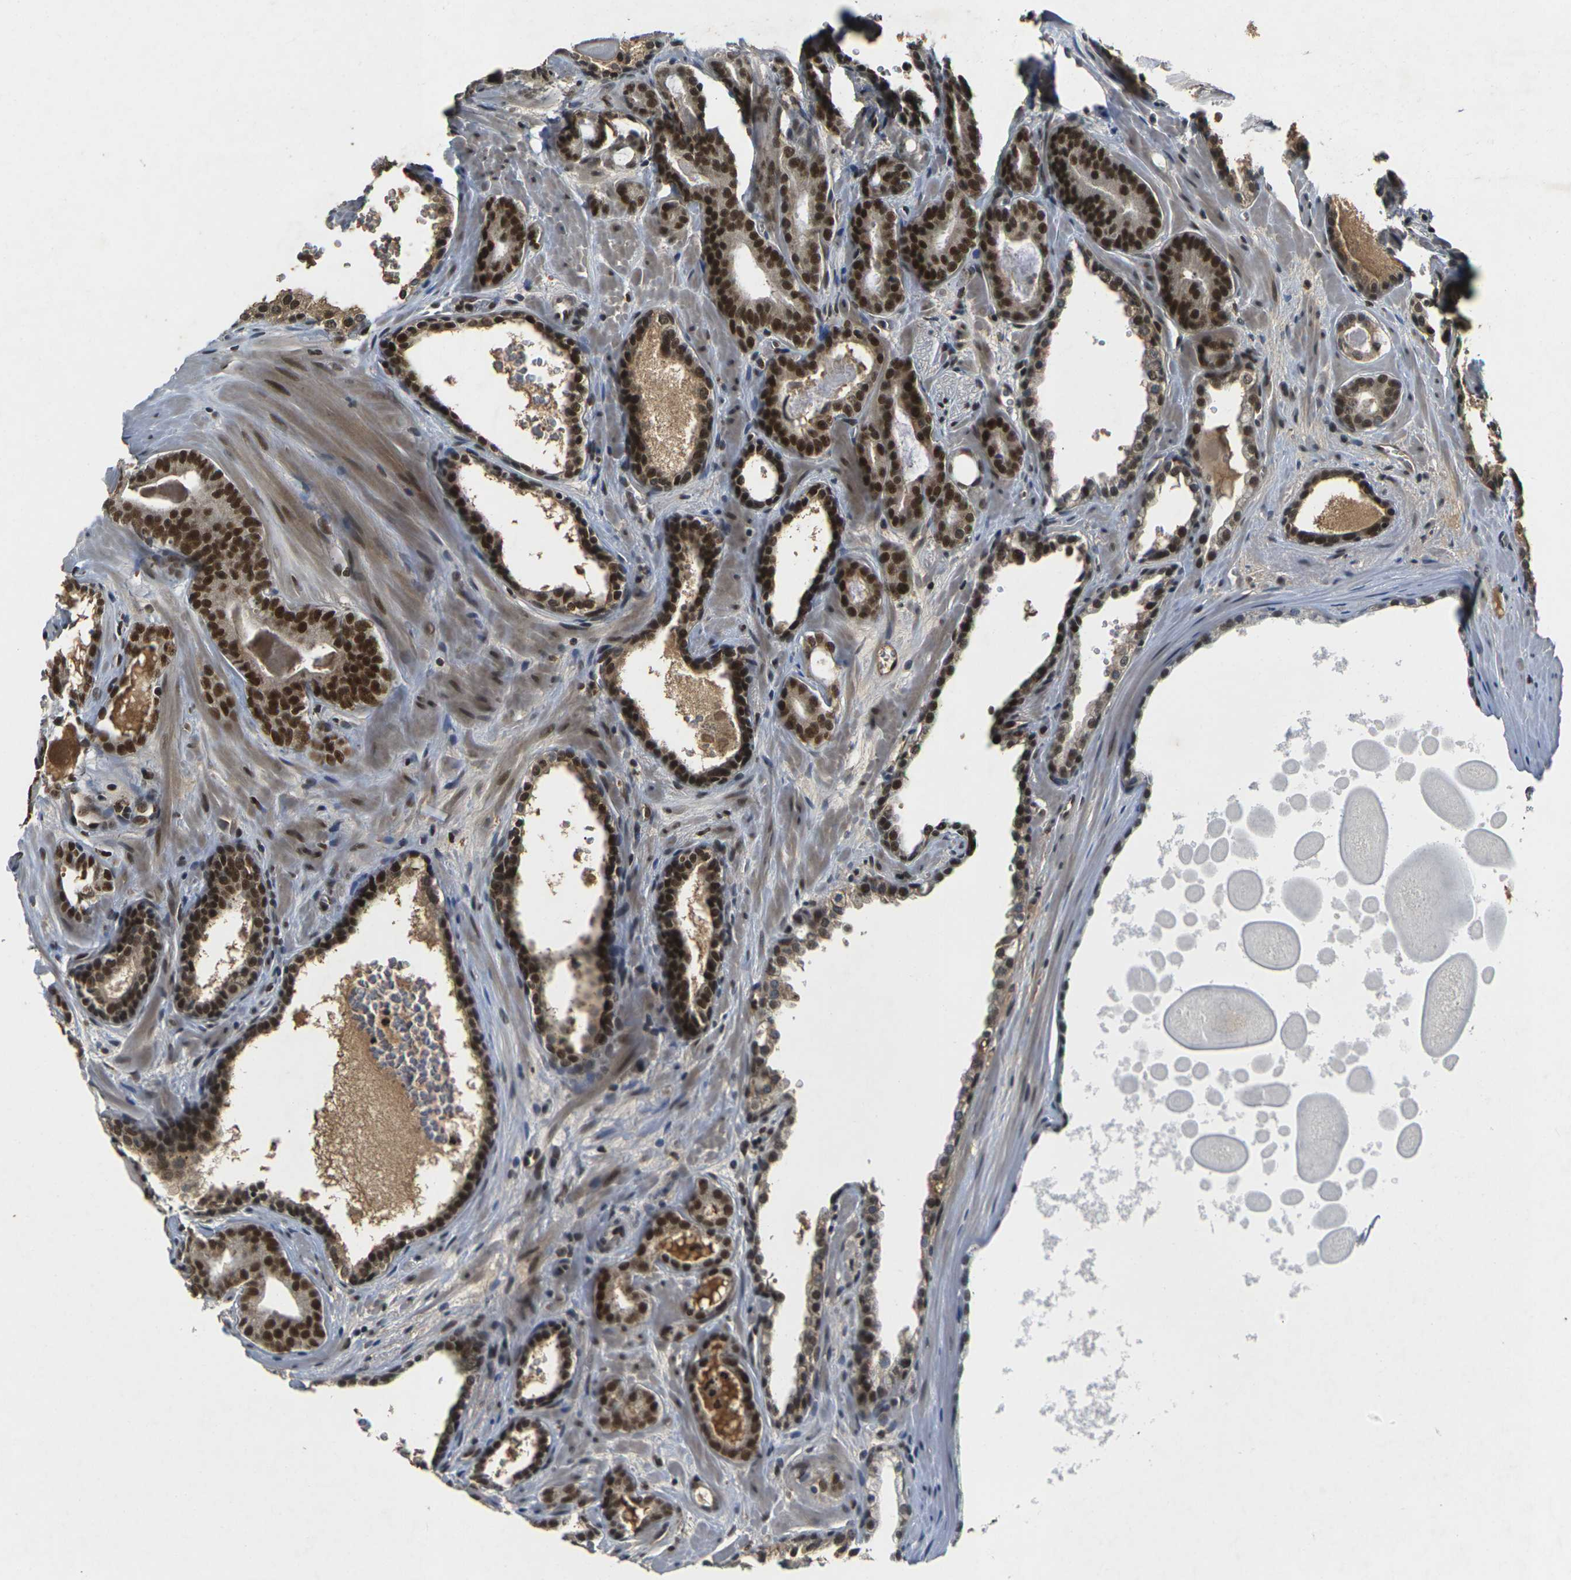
{"staining": {"intensity": "strong", "quantity": ">75%", "location": "nuclear"}, "tissue": "prostate cancer", "cell_type": "Tumor cells", "image_type": "cancer", "snomed": [{"axis": "morphology", "description": "Adenocarcinoma, High grade"}, {"axis": "topography", "description": "Prostate"}], "caption": "Immunohistochemistry (IHC) photomicrograph of neoplastic tissue: human prostate high-grade adenocarcinoma stained using immunohistochemistry (IHC) exhibits high levels of strong protein expression localized specifically in the nuclear of tumor cells, appearing as a nuclear brown color.", "gene": "NELFA", "patient": {"sex": "male", "age": 60}}